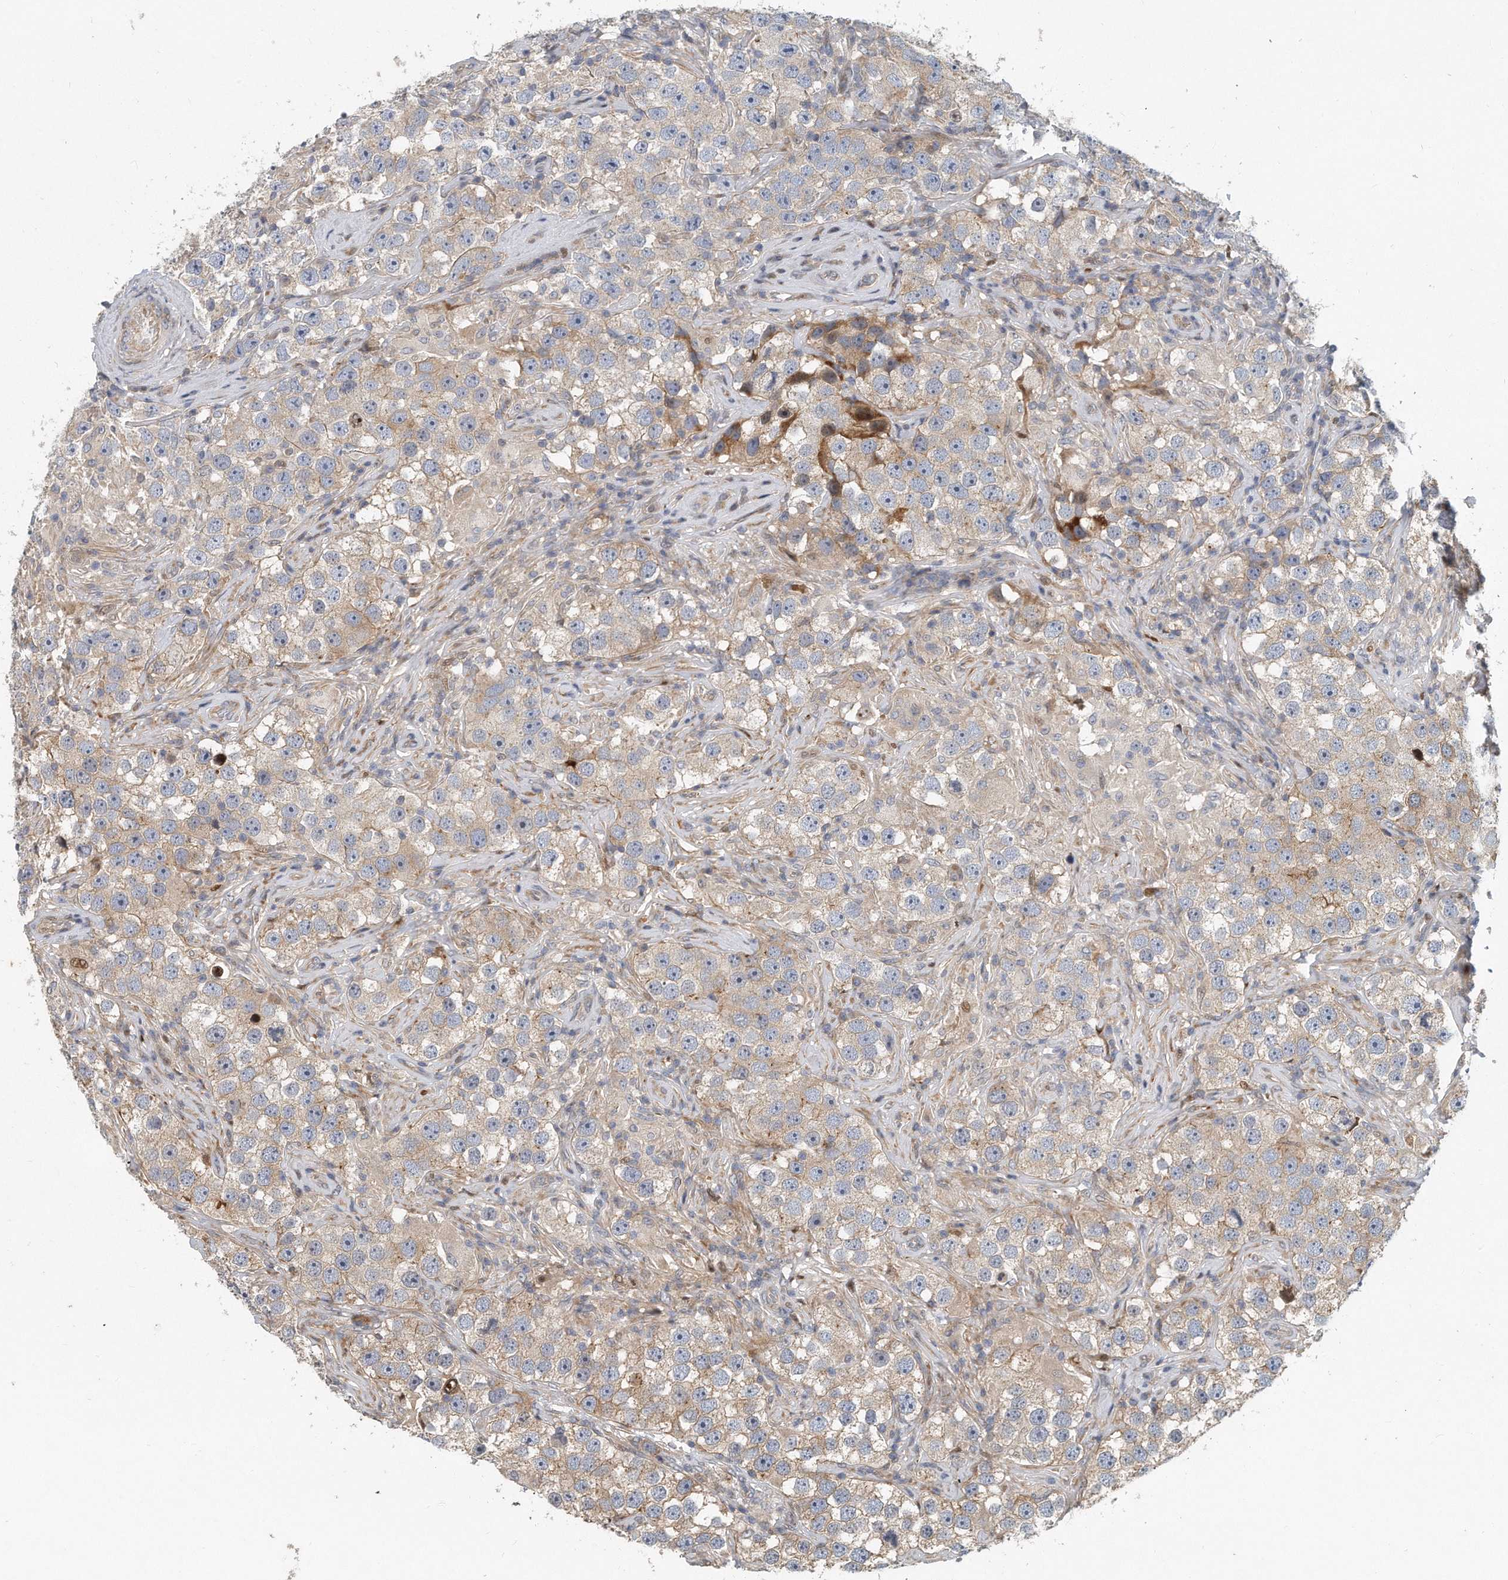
{"staining": {"intensity": "weak", "quantity": "25%-75%", "location": "cytoplasmic/membranous"}, "tissue": "testis cancer", "cell_type": "Tumor cells", "image_type": "cancer", "snomed": [{"axis": "morphology", "description": "Seminoma, NOS"}, {"axis": "topography", "description": "Testis"}], "caption": "Immunohistochemical staining of human testis seminoma demonstrates low levels of weak cytoplasmic/membranous staining in approximately 25%-75% of tumor cells.", "gene": "PCDH8", "patient": {"sex": "male", "age": 49}}